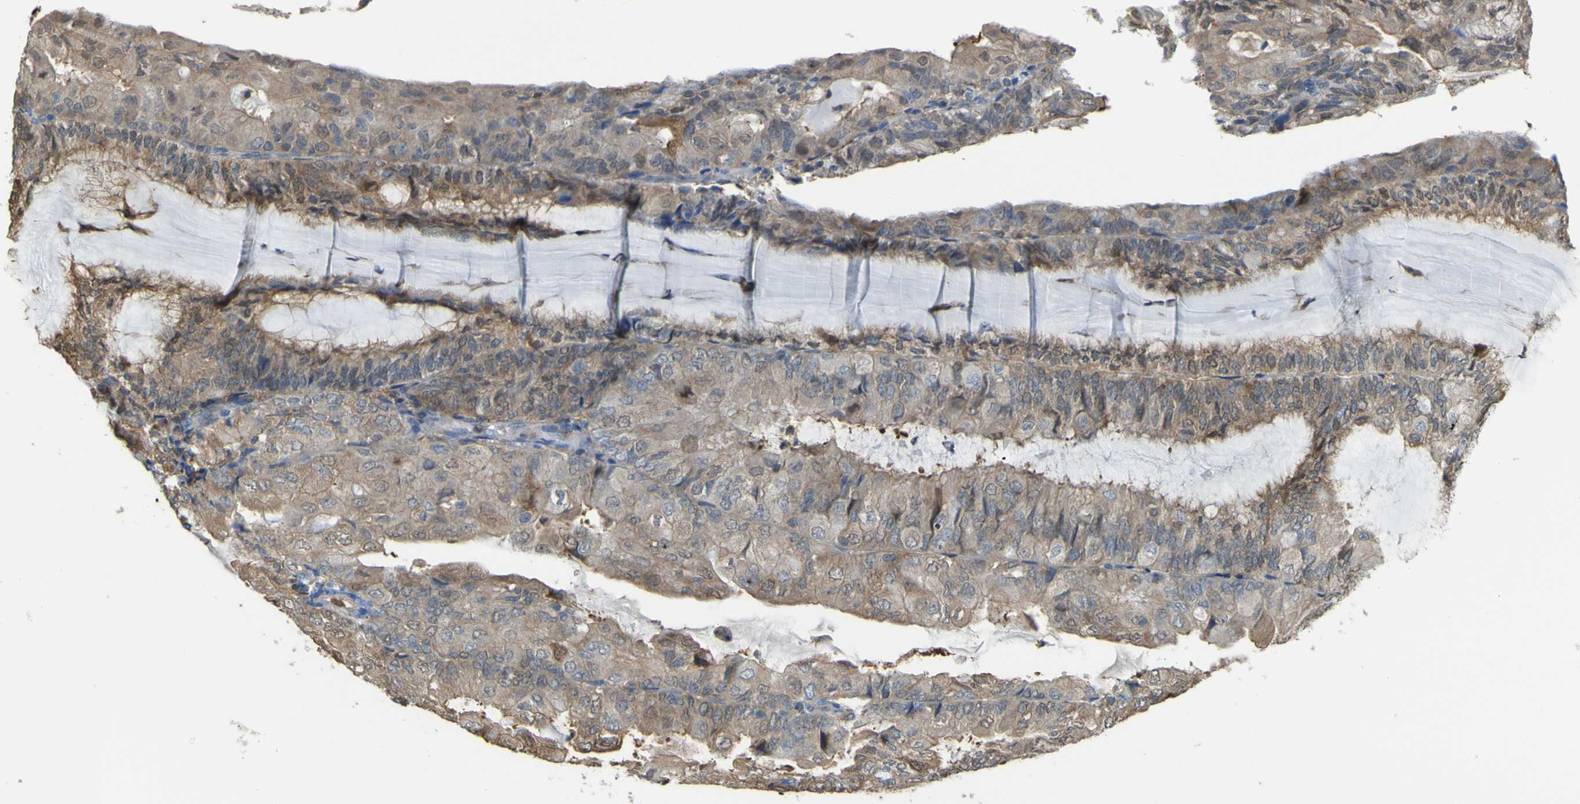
{"staining": {"intensity": "moderate", "quantity": ">75%", "location": "cytoplasmic/membranous"}, "tissue": "endometrial cancer", "cell_type": "Tumor cells", "image_type": "cancer", "snomed": [{"axis": "morphology", "description": "Adenocarcinoma, NOS"}, {"axis": "topography", "description": "Endometrium"}], "caption": "Endometrial cancer (adenocarcinoma) stained with a brown dye shows moderate cytoplasmic/membranous positive staining in approximately >75% of tumor cells.", "gene": "ABHD3", "patient": {"sex": "female", "age": 81}}